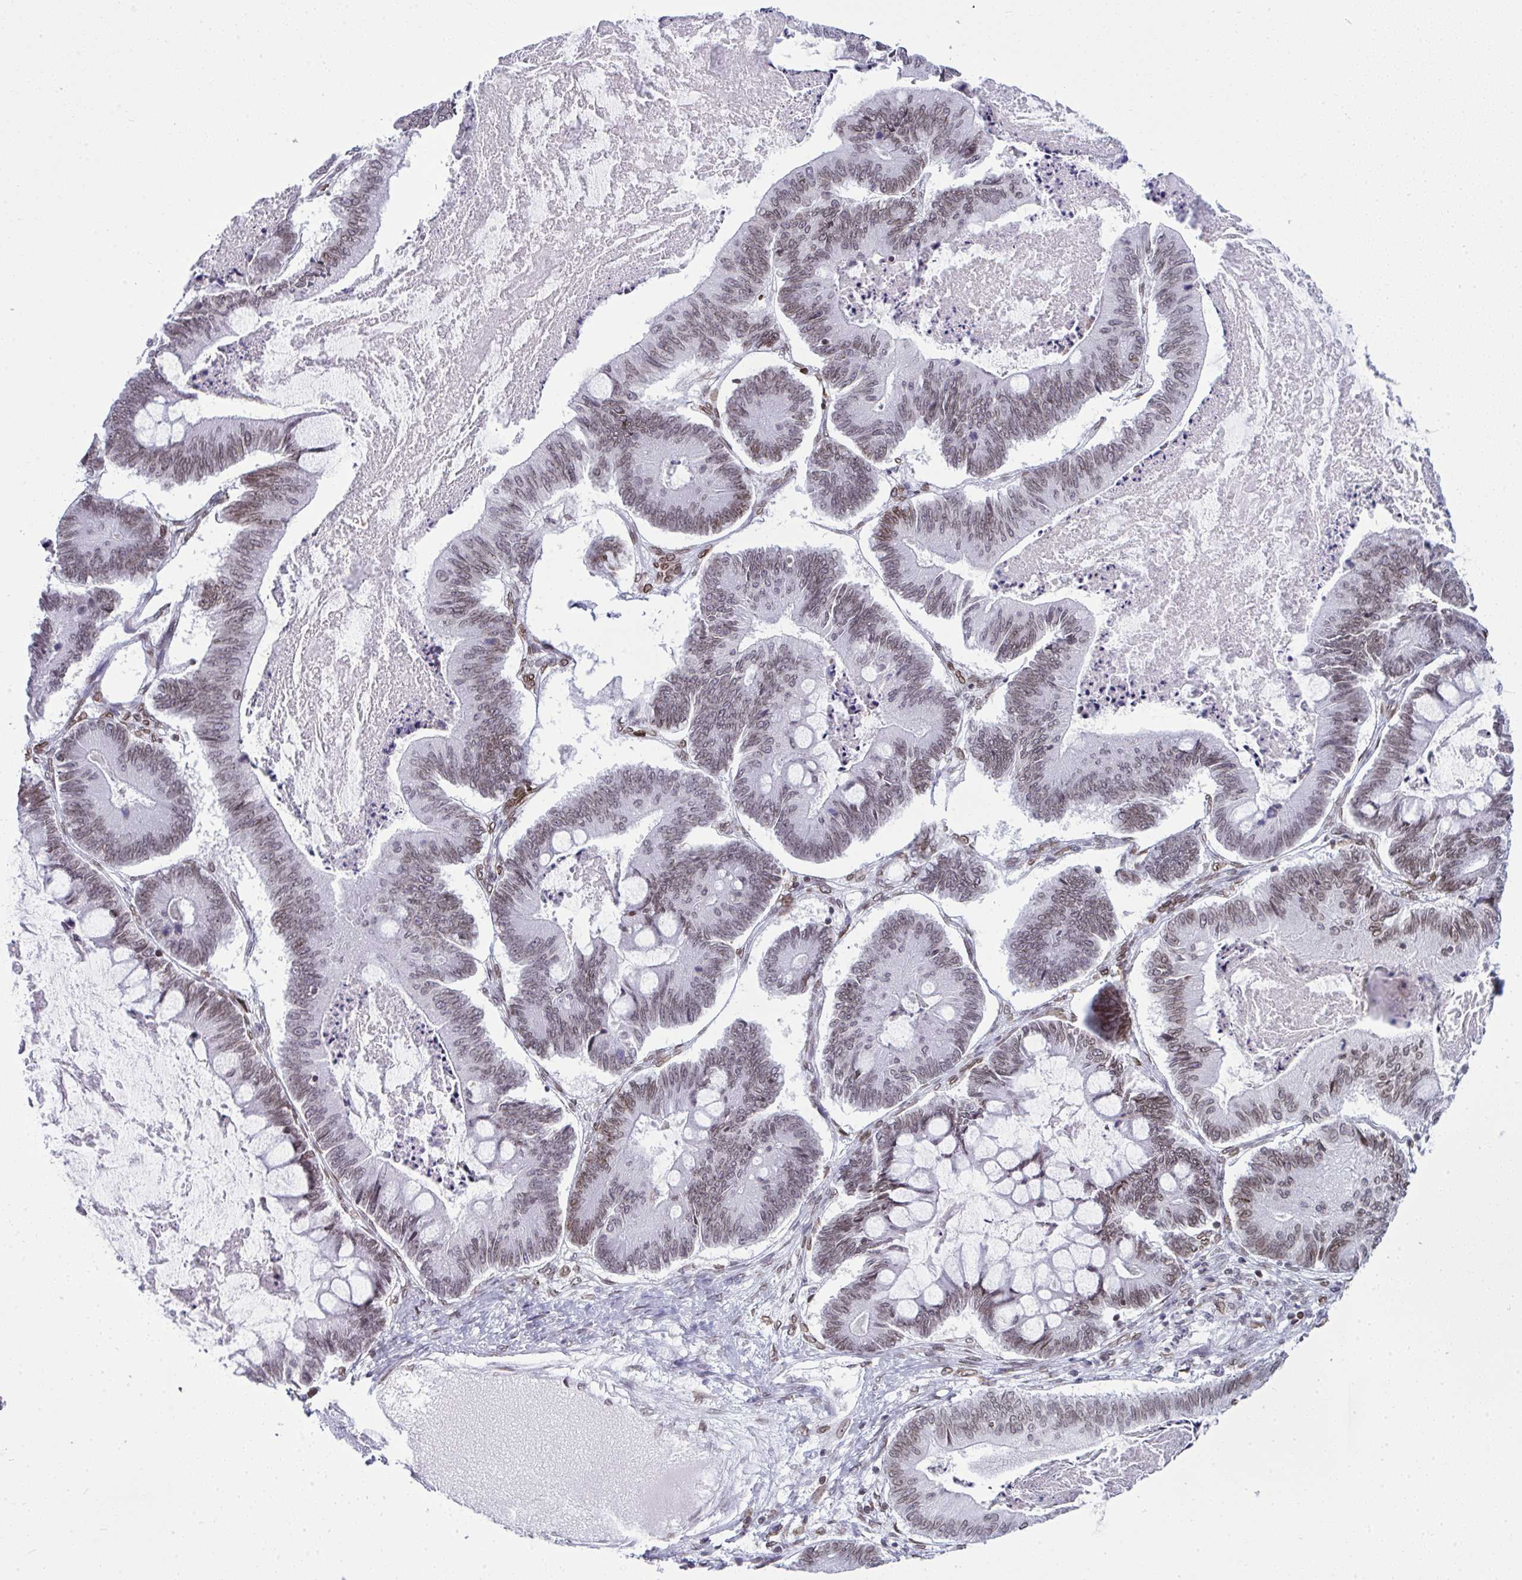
{"staining": {"intensity": "moderate", "quantity": "<25%", "location": "nuclear"}, "tissue": "ovarian cancer", "cell_type": "Tumor cells", "image_type": "cancer", "snomed": [{"axis": "morphology", "description": "Cystadenocarcinoma, mucinous, NOS"}, {"axis": "topography", "description": "Ovary"}], "caption": "About <25% of tumor cells in human ovarian mucinous cystadenocarcinoma exhibit moderate nuclear protein staining as visualized by brown immunohistochemical staining.", "gene": "LMNB2", "patient": {"sex": "female", "age": 61}}